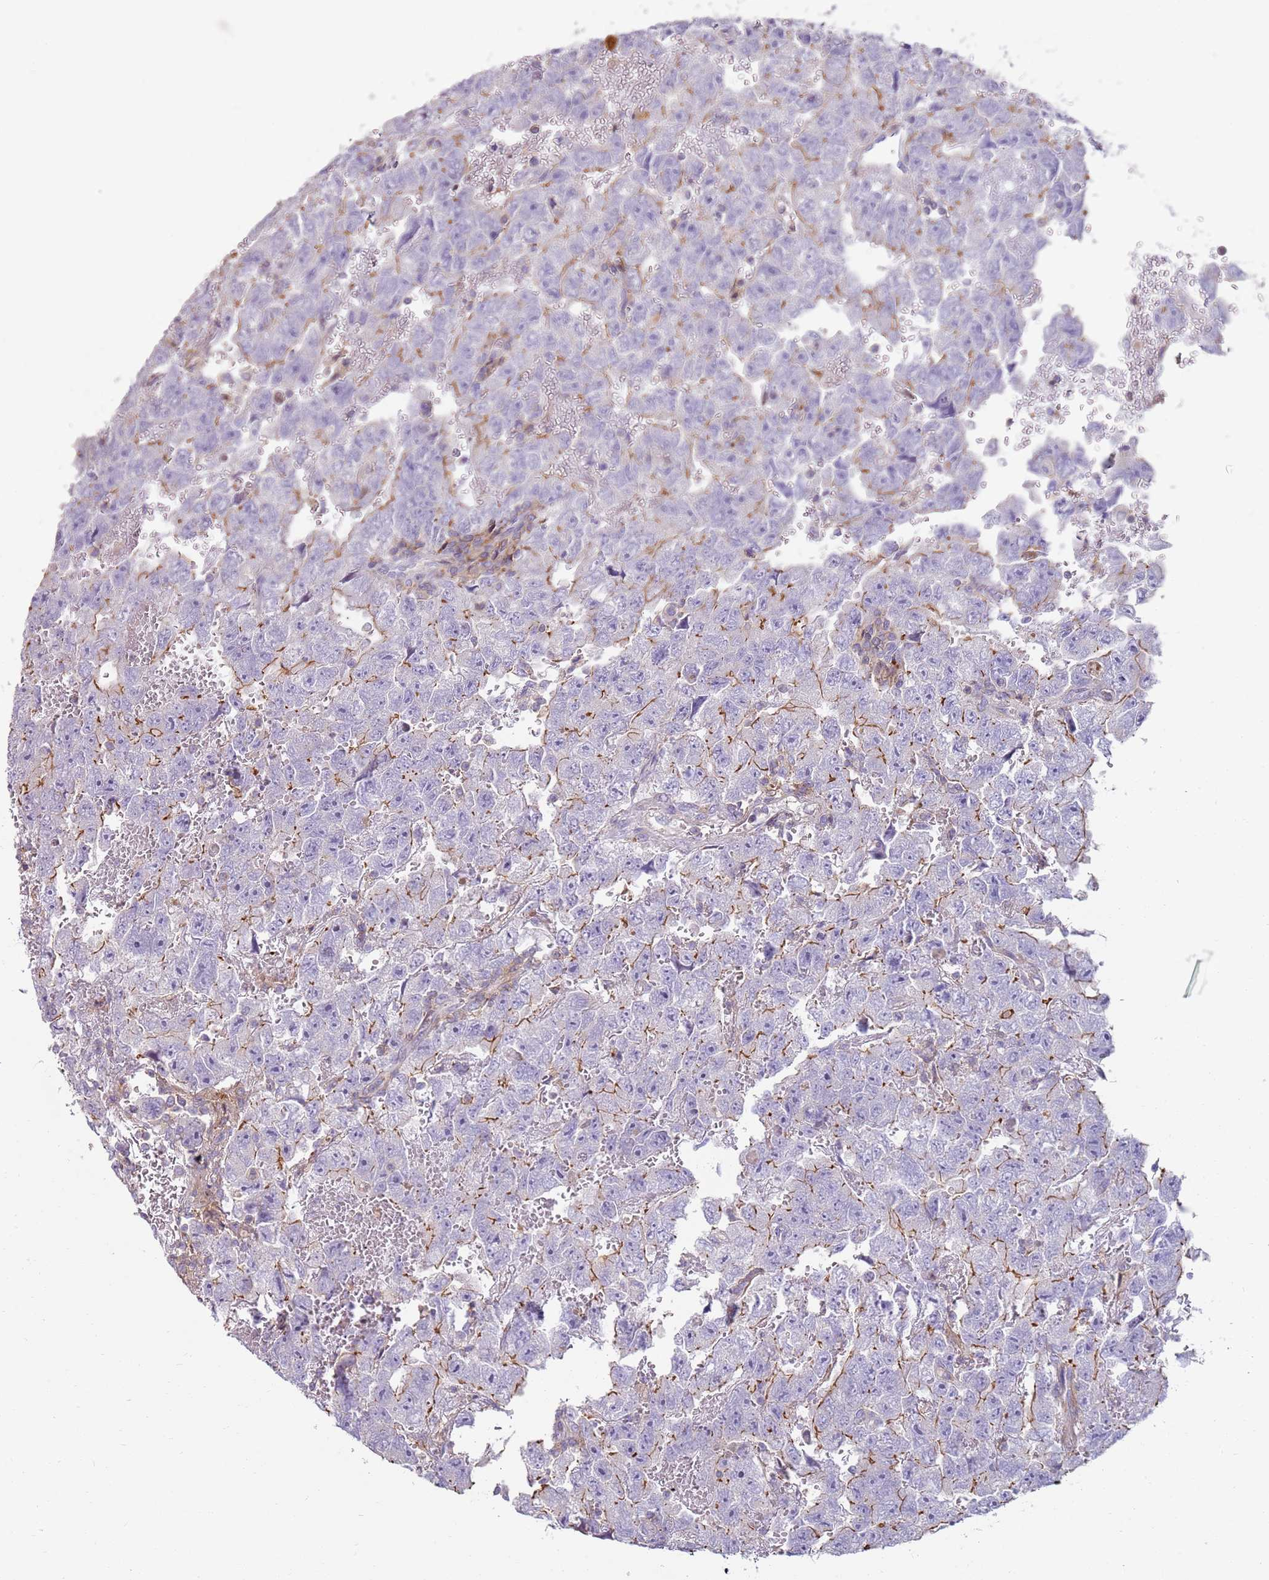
{"staining": {"intensity": "moderate", "quantity": "<25%", "location": "cytoplasmic/membranous"}, "tissue": "testis cancer", "cell_type": "Tumor cells", "image_type": "cancer", "snomed": [{"axis": "morphology", "description": "Carcinoma, Embryonal, NOS"}, {"axis": "topography", "description": "Testis"}], "caption": "Immunohistochemistry (DAB (3,3'-diaminobenzidine)) staining of testis cancer (embryonal carcinoma) reveals moderate cytoplasmic/membranous protein expression in approximately <25% of tumor cells.", "gene": "FPR1", "patient": {"sex": "male", "age": 45}}